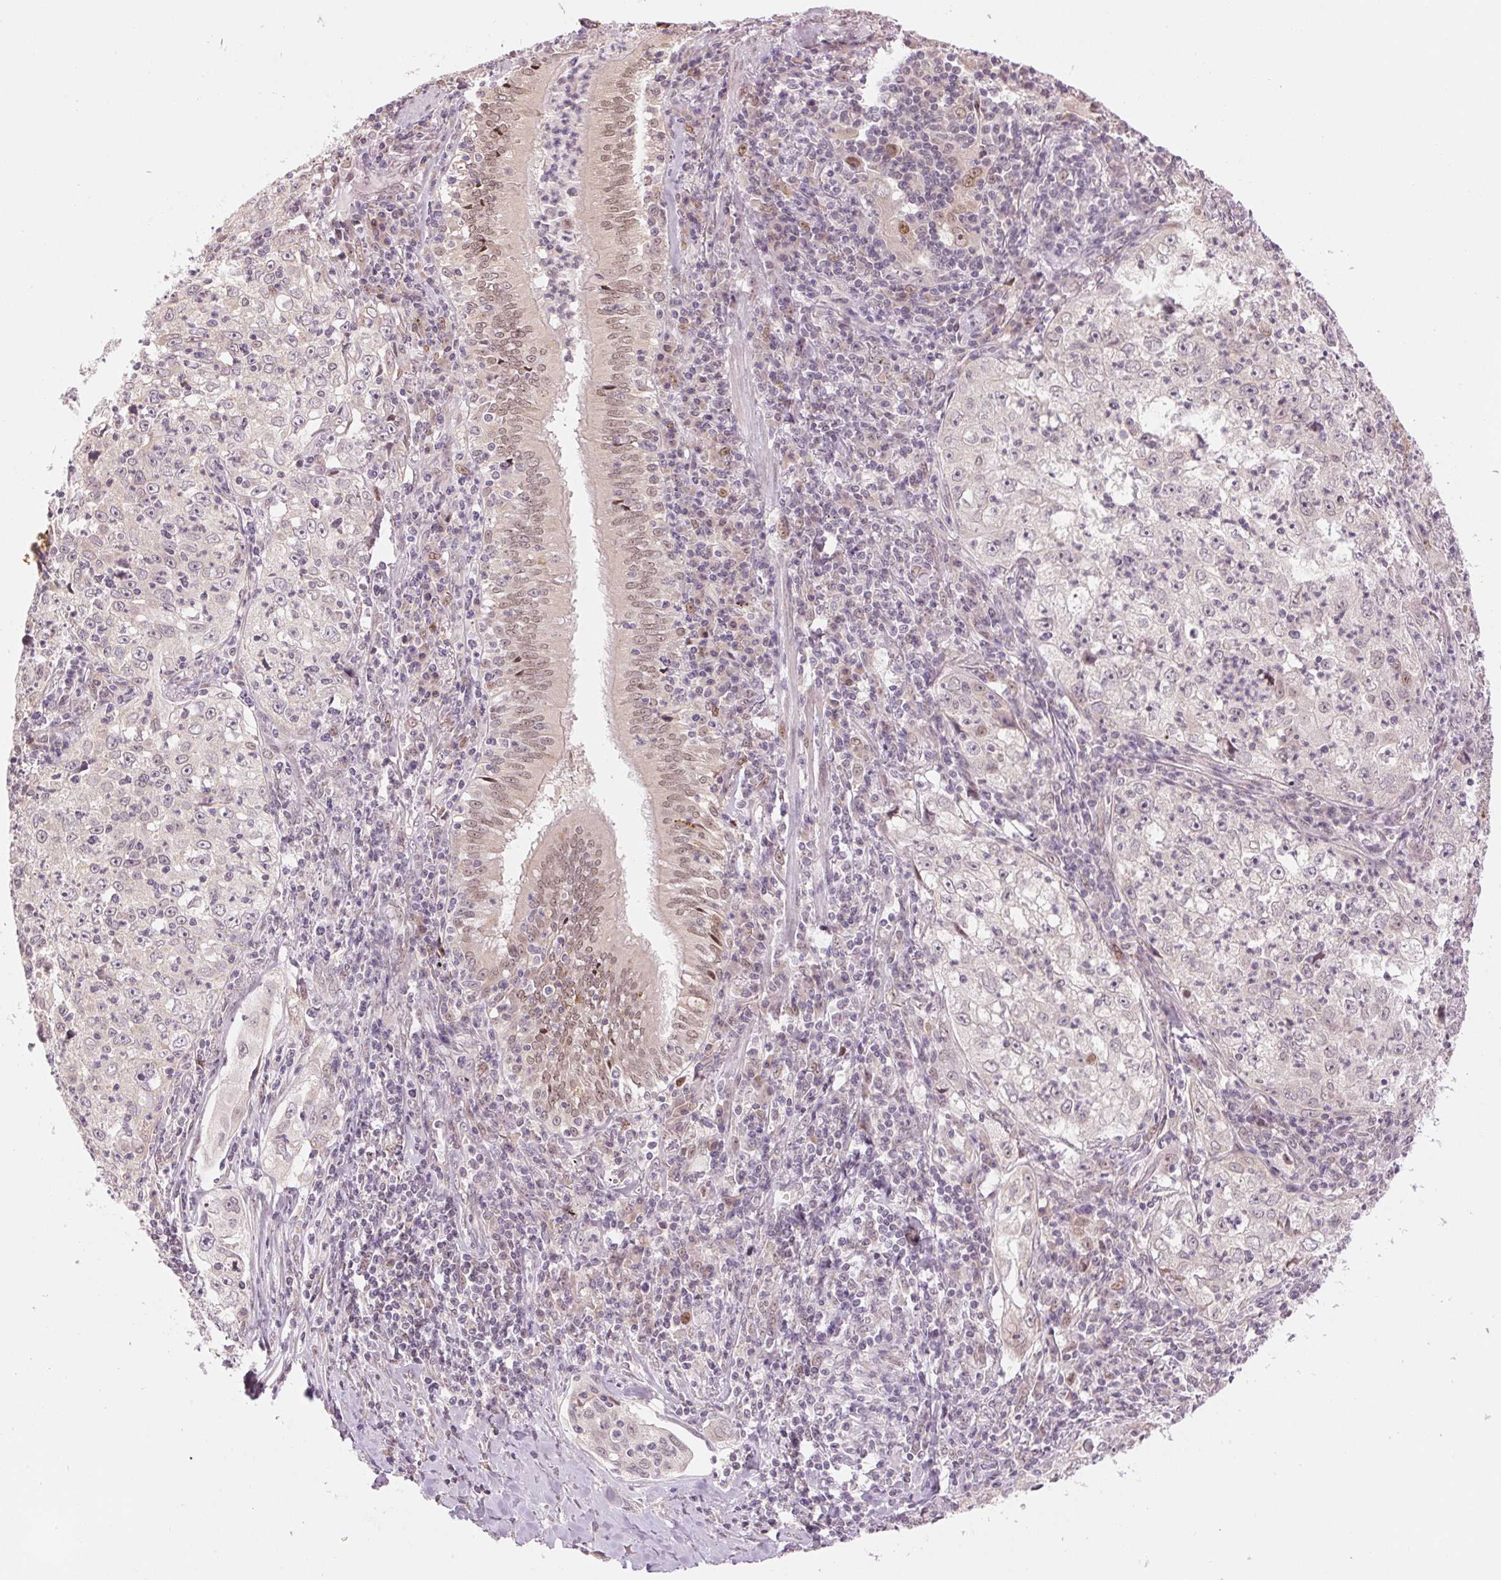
{"staining": {"intensity": "negative", "quantity": "none", "location": "none"}, "tissue": "lung cancer", "cell_type": "Tumor cells", "image_type": "cancer", "snomed": [{"axis": "morphology", "description": "Squamous cell carcinoma, NOS"}, {"axis": "topography", "description": "Lung"}], "caption": "Squamous cell carcinoma (lung) stained for a protein using immunohistochemistry exhibits no staining tumor cells.", "gene": "ERI3", "patient": {"sex": "male", "age": 71}}